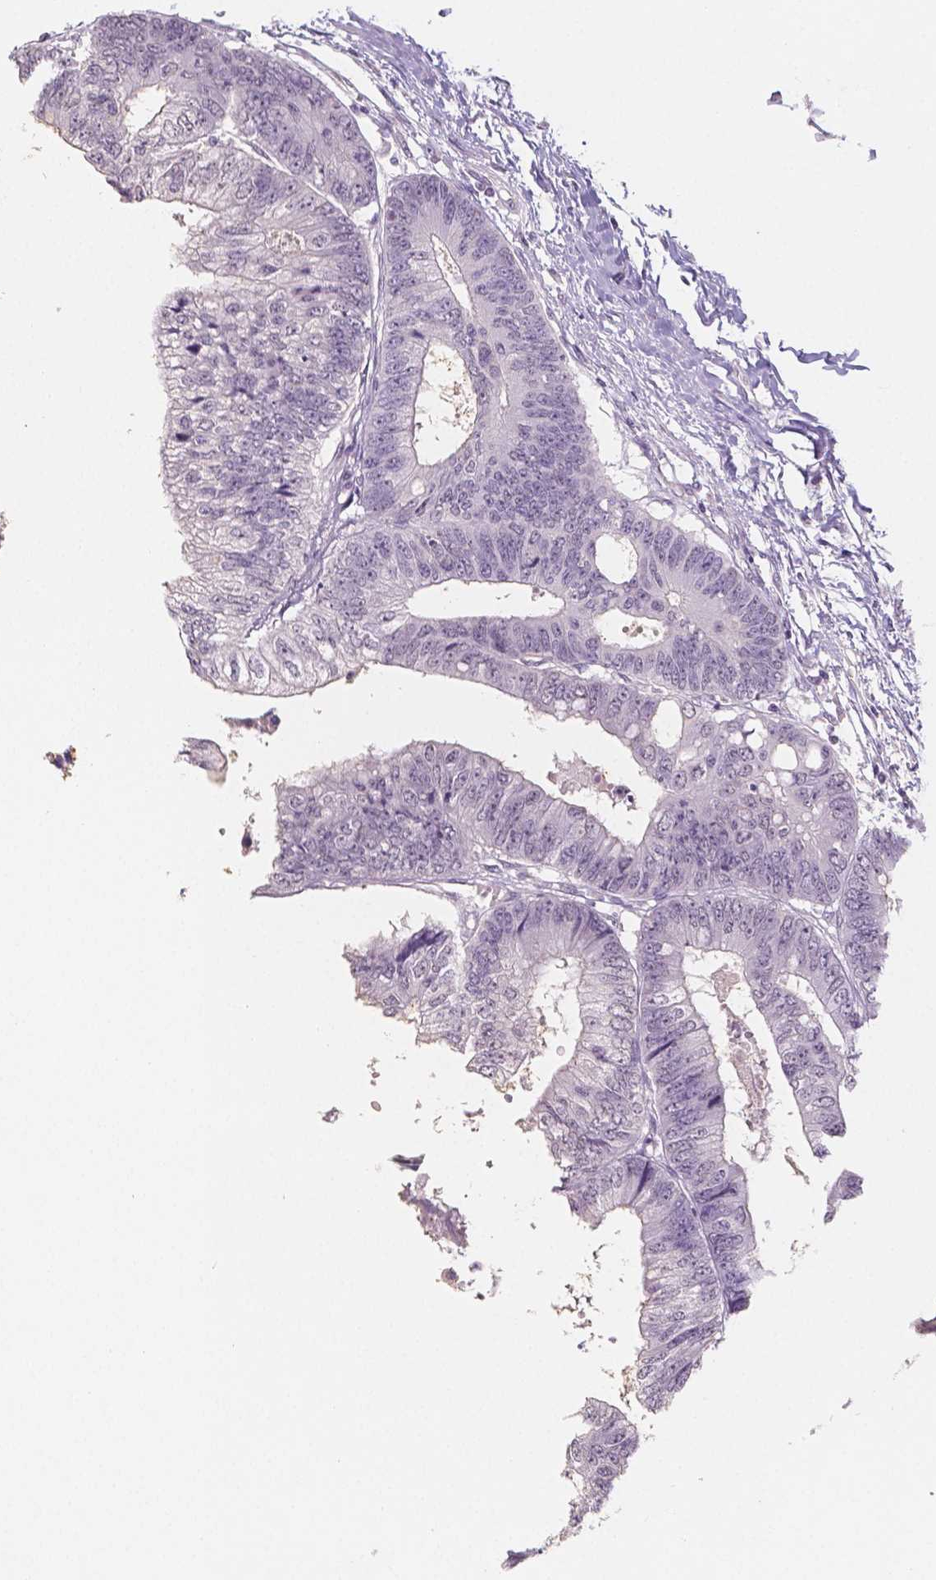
{"staining": {"intensity": "weak", "quantity": "<25%", "location": "nuclear"}, "tissue": "colorectal cancer", "cell_type": "Tumor cells", "image_type": "cancer", "snomed": [{"axis": "morphology", "description": "Adenocarcinoma, NOS"}, {"axis": "topography", "description": "Rectum"}], "caption": "Immunohistochemical staining of human adenocarcinoma (colorectal) exhibits no significant expression in tumor cells.", "gene": "KDM5B", "patient": {"sex": "male", "age": 63}}